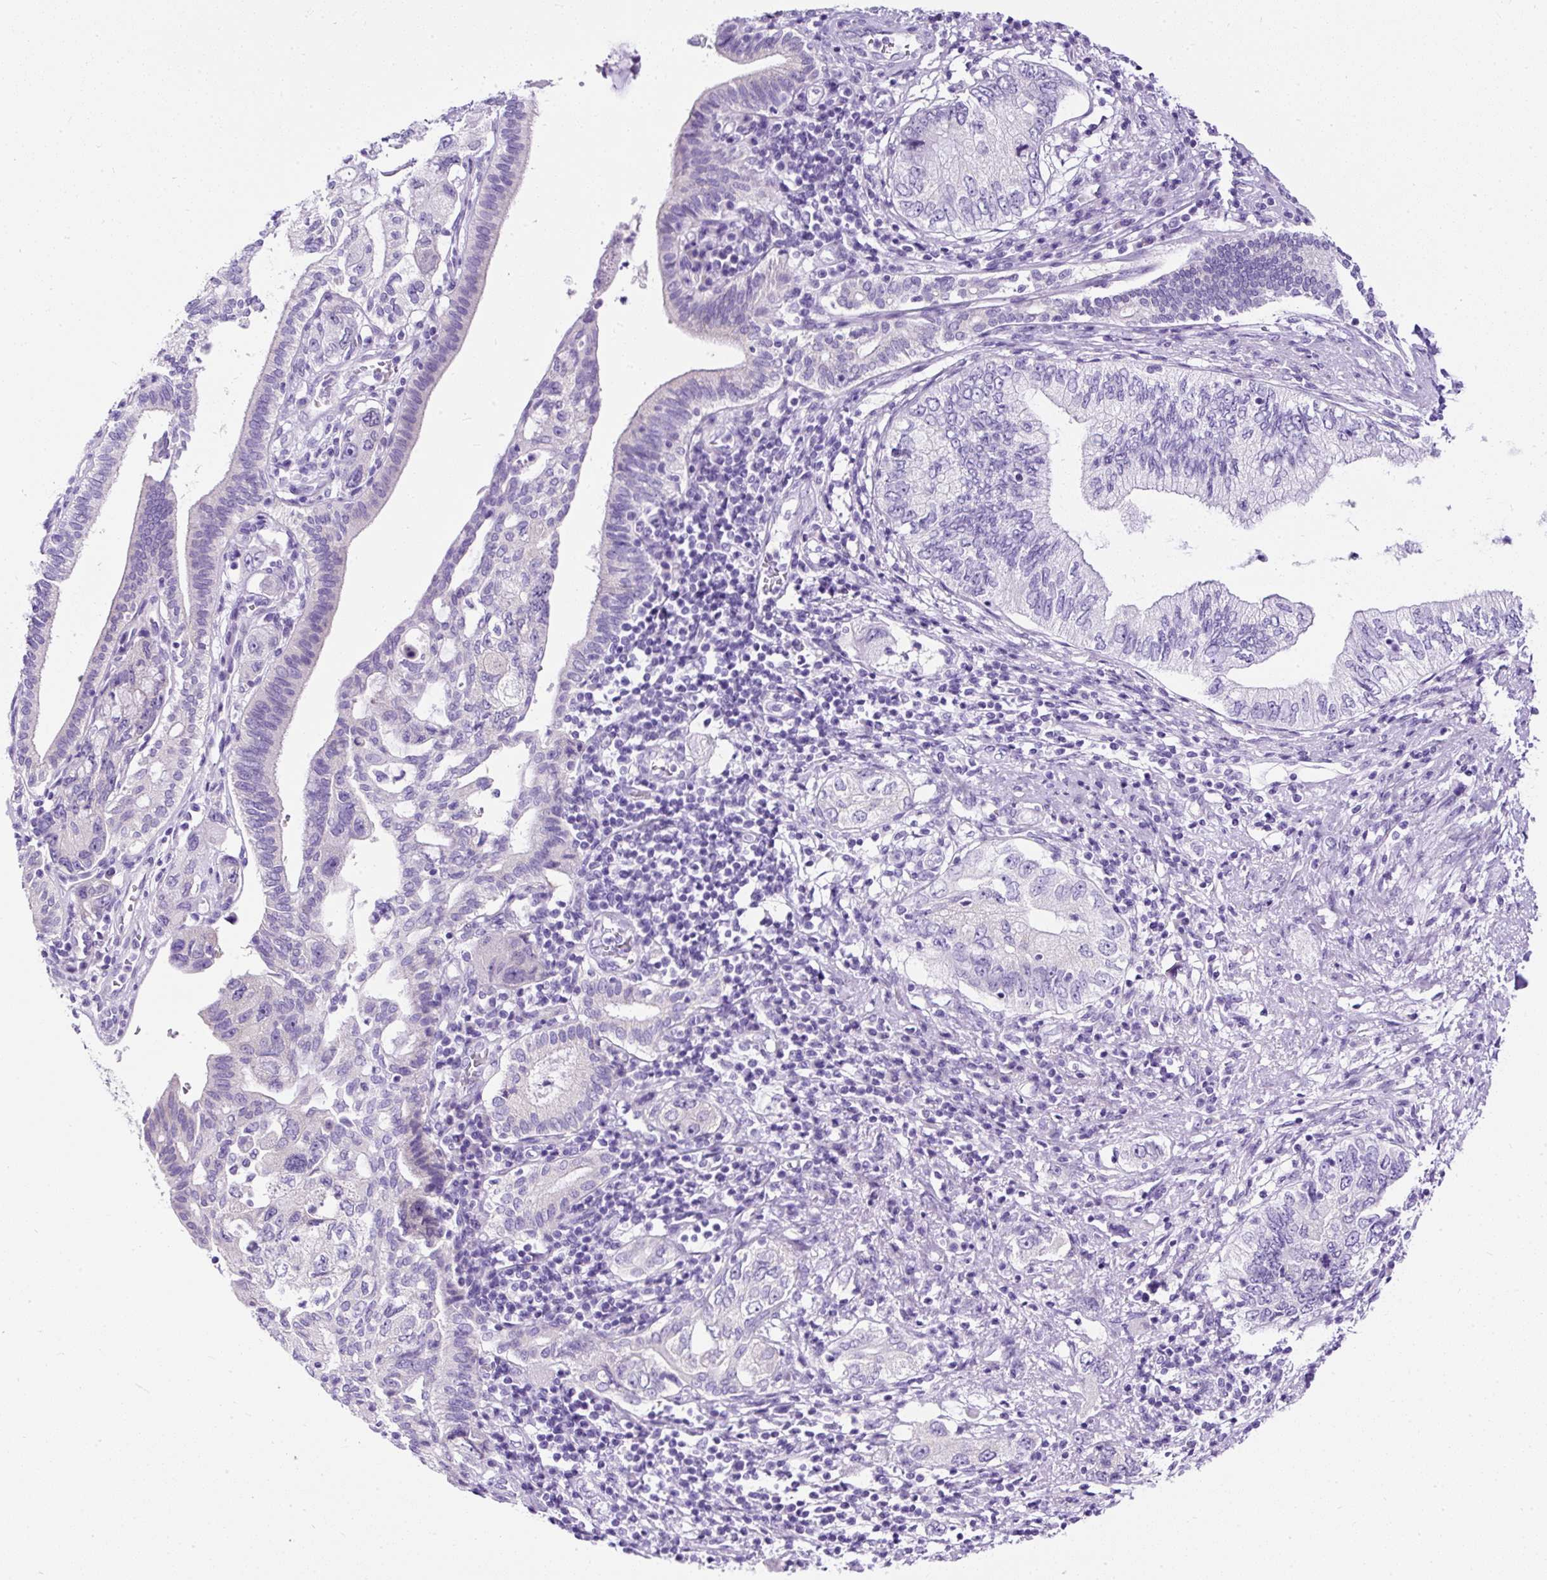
{"staining": {"intensity": "negative", "quantity": "none", "location": "none"}, "tissue": "pancreatic cancer", "cell_type": "Tumor cells", "image_type": "cancer", "snomed": [{"axis": "morphology", "description": "Adenocarcinoma, NOS"}, {"axis": "topography", "description": "Pancreas"}], "caption": "Immunohistochemical staining of pancreatic adenocarcinoma exhibits no significant expression in tumor cells. Brightfield microscopy of immunohistochemistry stained with DAB (3,3'-diaminobenzidine) (brown) and hematoxylin (blue), captured at high magnification.", "gene": "STOX2", "patient": {"sex": "female", "age": 73}}